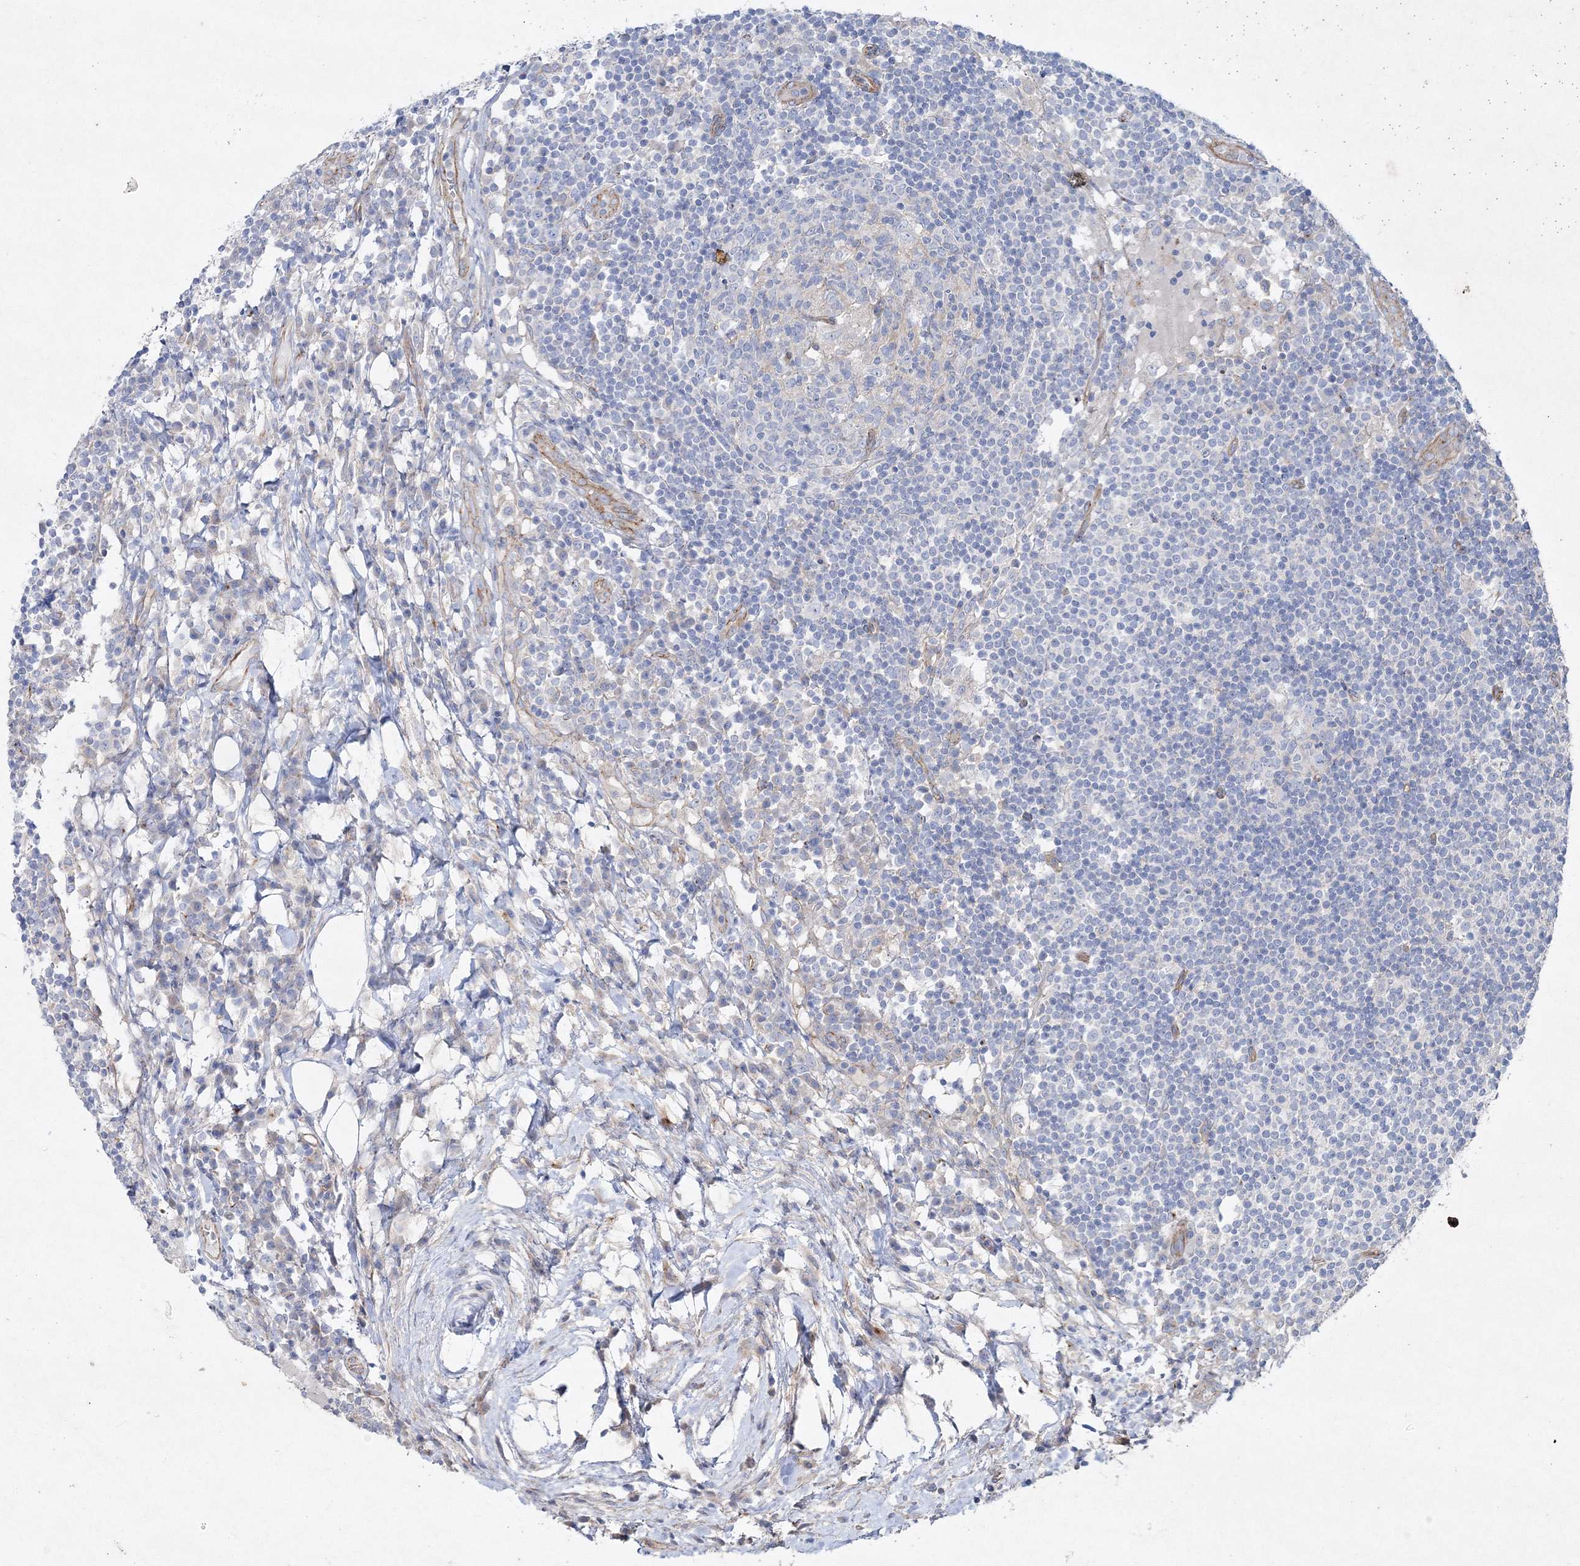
{"staining": {"intensity": "negative", "quantity": "none", "location": "none"}, "tissue": "lymph node", "cell_type": "Germinal center cells", "image_type": "normal", "snomed": [{"axis": "morphology", "description": "Normal tissue, NOS"}, {"axis": "topography", "description": "Lymph node"}], "caption": "Immunohistochemistry photomicrograph of normal lymph node: lymph node stained with DAB exhibits no significant protein staining in germinal center cells. Brightfield microscopy of immunohistochemistry stained with DAB (brown) and hematoxylin (blue), captured at high magnification.", "gene": "NAA40", "patient": {"sex": "female", "age": 53}}